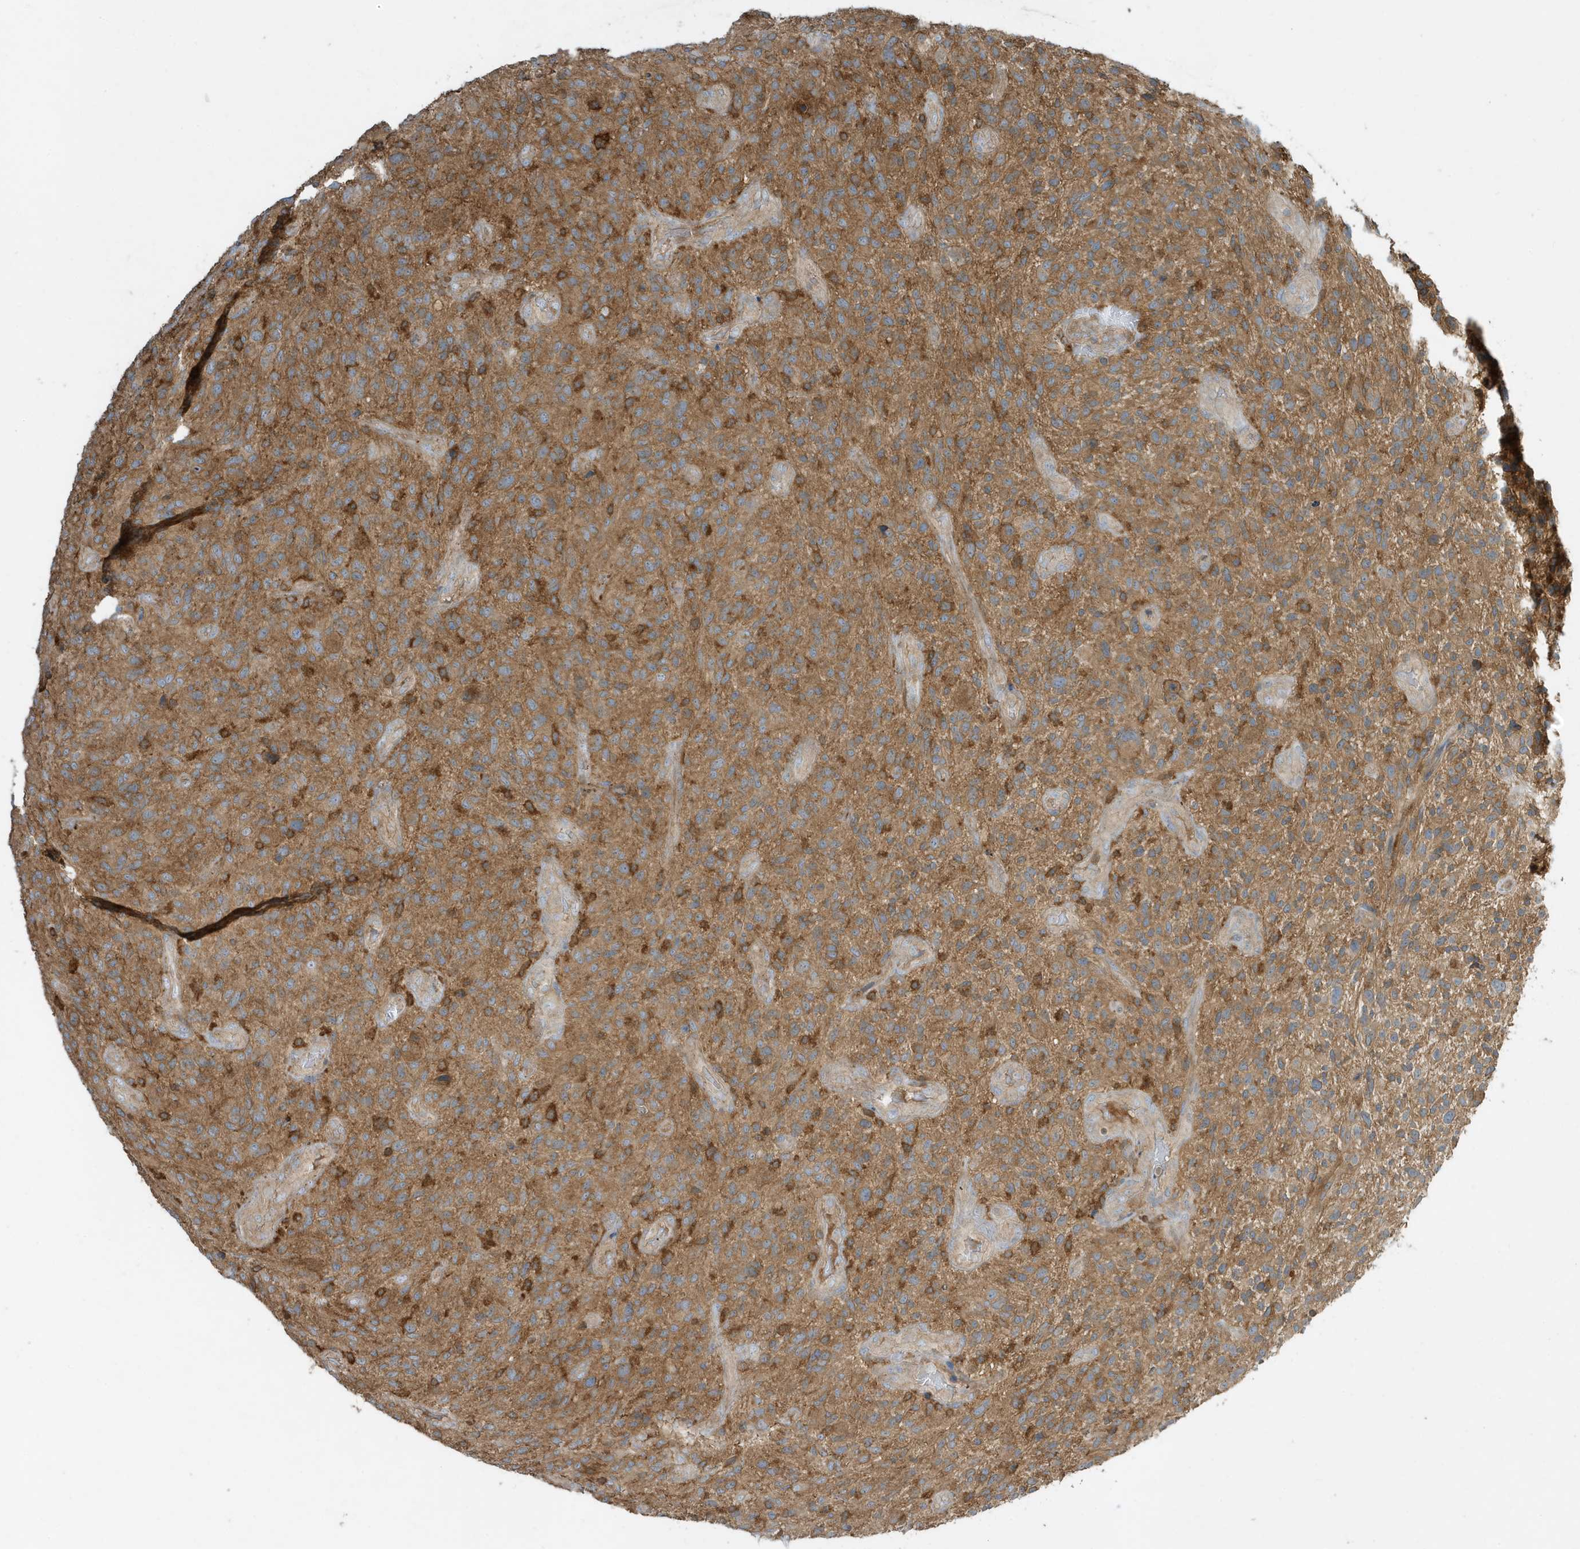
{"staining": {"intensity": "weak", "quantity": ">75%", "location": "cytoplasmic/membranous"}, "tissue": "glioma", "cell_type": "Tumor cells", "image_type": "cancer", "snomed": [{"axis": "morphology", "description": "Glioma, malignant, High grade"}, {"axis": "topography", "description": "Brain"}], "caption": "Glioma was stained to show a protein in brown. There is low levels of weak cytoplasmic/membranous positivity in about >75% of tumor cells.", "gene": "ABTB1", "patient": {"sex": "male", "age": 47}}